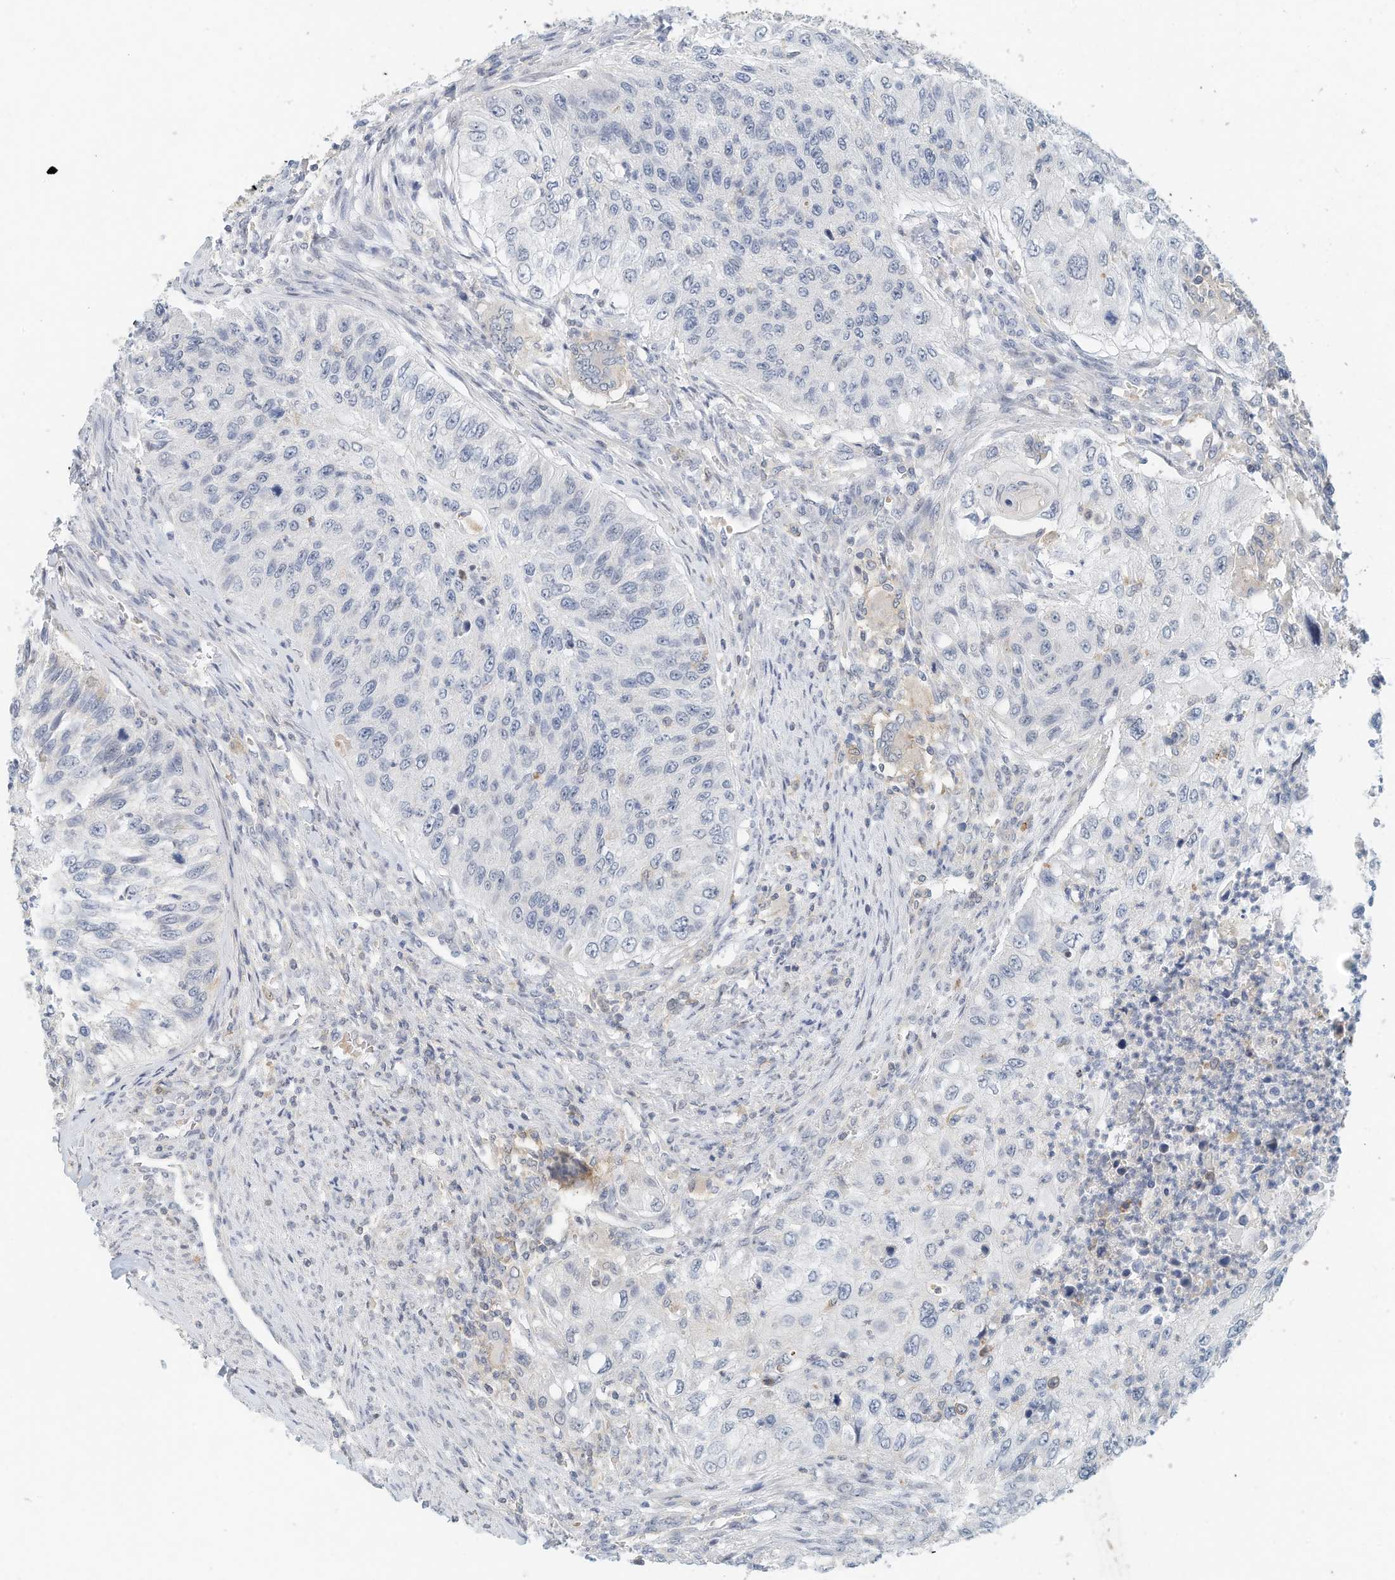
{"staining": {"intensity": "negative", "quantity": "none", "location": "none"}, "tissue": "urothelial cancer", "cell_type": "Tumor cells", "image_type": "cancer", "snomed": [{"axis": "morphology", "description": "Urothelial carcinoma, High grade"}, {"axis": "topography", "description": "Urinary bladder"}], "caption": "Immunohistochemical staining of human urothelial cancer reveals no significant expression in tumor cells.", "gene": "MICAL1", "patient": {"sex": "female", "age": 60}}